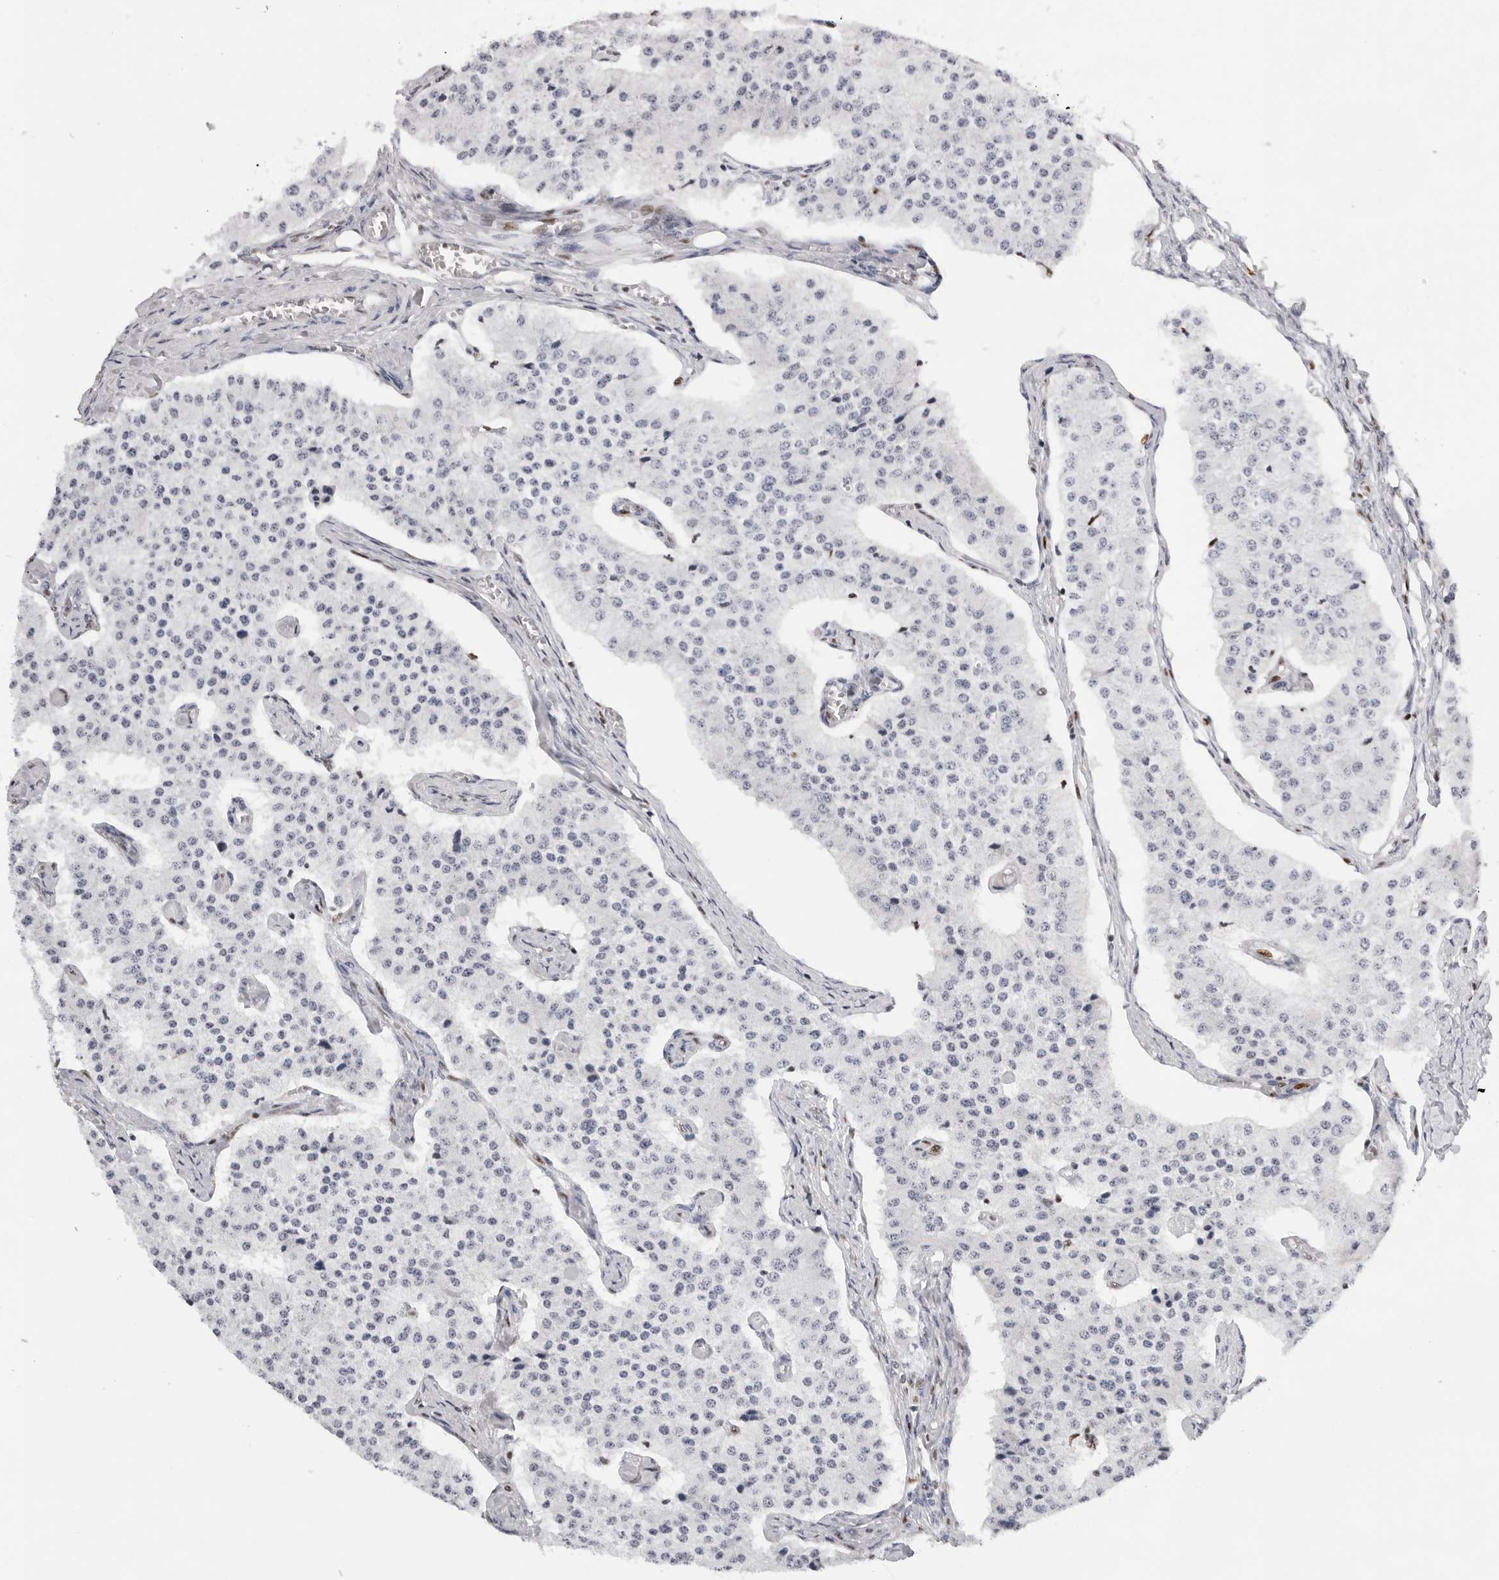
{"staining": {"intensity": "negative", "quantity": "none", "location": "none"}, "tissue": "carcinoid", "cell_type": "Tumor cells", "image_type": "cancer", "snomed": [{"axis": "morphology", "description": "Carcinoid, malignant, NOS"}, {"axis": "topography", "description": "Colon"}], "caption": "The immunohistochemistry (IHC) histopathology image has no significant expression in tumor cells of carcinoid (malignant) tissue.", "gene": "OGG1", "patient": {"sex": "female", "age": 52}}